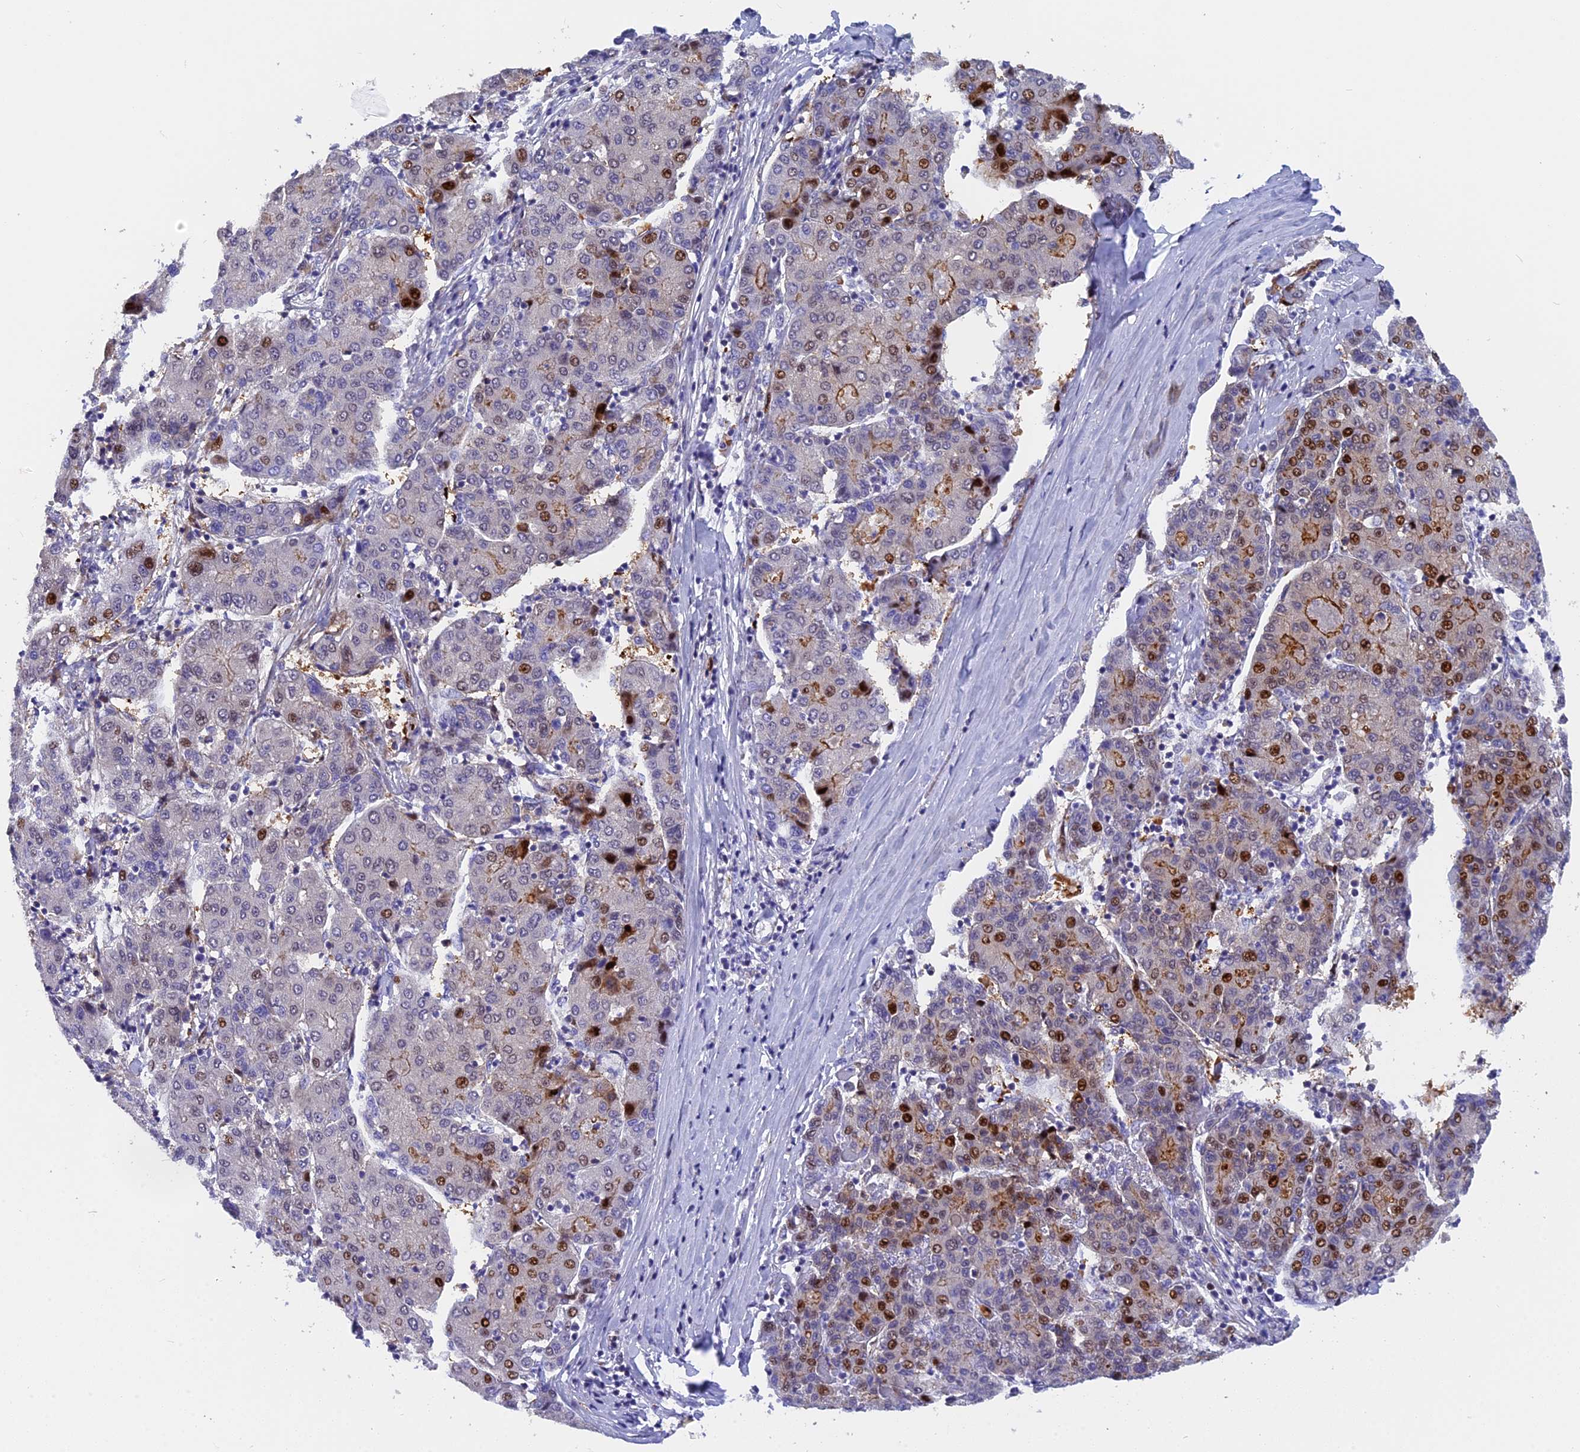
{"staining": {"intensity": "strong", "quantity": "25%-75%", "location": "cytoplasmic/membranous,nuclear"}, "tissue": "liver cancer", "cell_type": "Tumor cells", "image_type": "cancer", "snomed": [{"axis": "morphology", "description": "Carcinoma, Hepatocellular, NOS"}, {"axis": "topography", "description": "Liver"}], "caption": "IHC histopathology image of liver cancer (hepatocellular carcinoma) stained for a protein (brown), which demonstrates high levels of strong cytoplasmic/membranous and nuclear staining in about 25%-75% of tumor cells.", "gene": "NKPD1", "patient": {"sex": "male", "age": 65}}